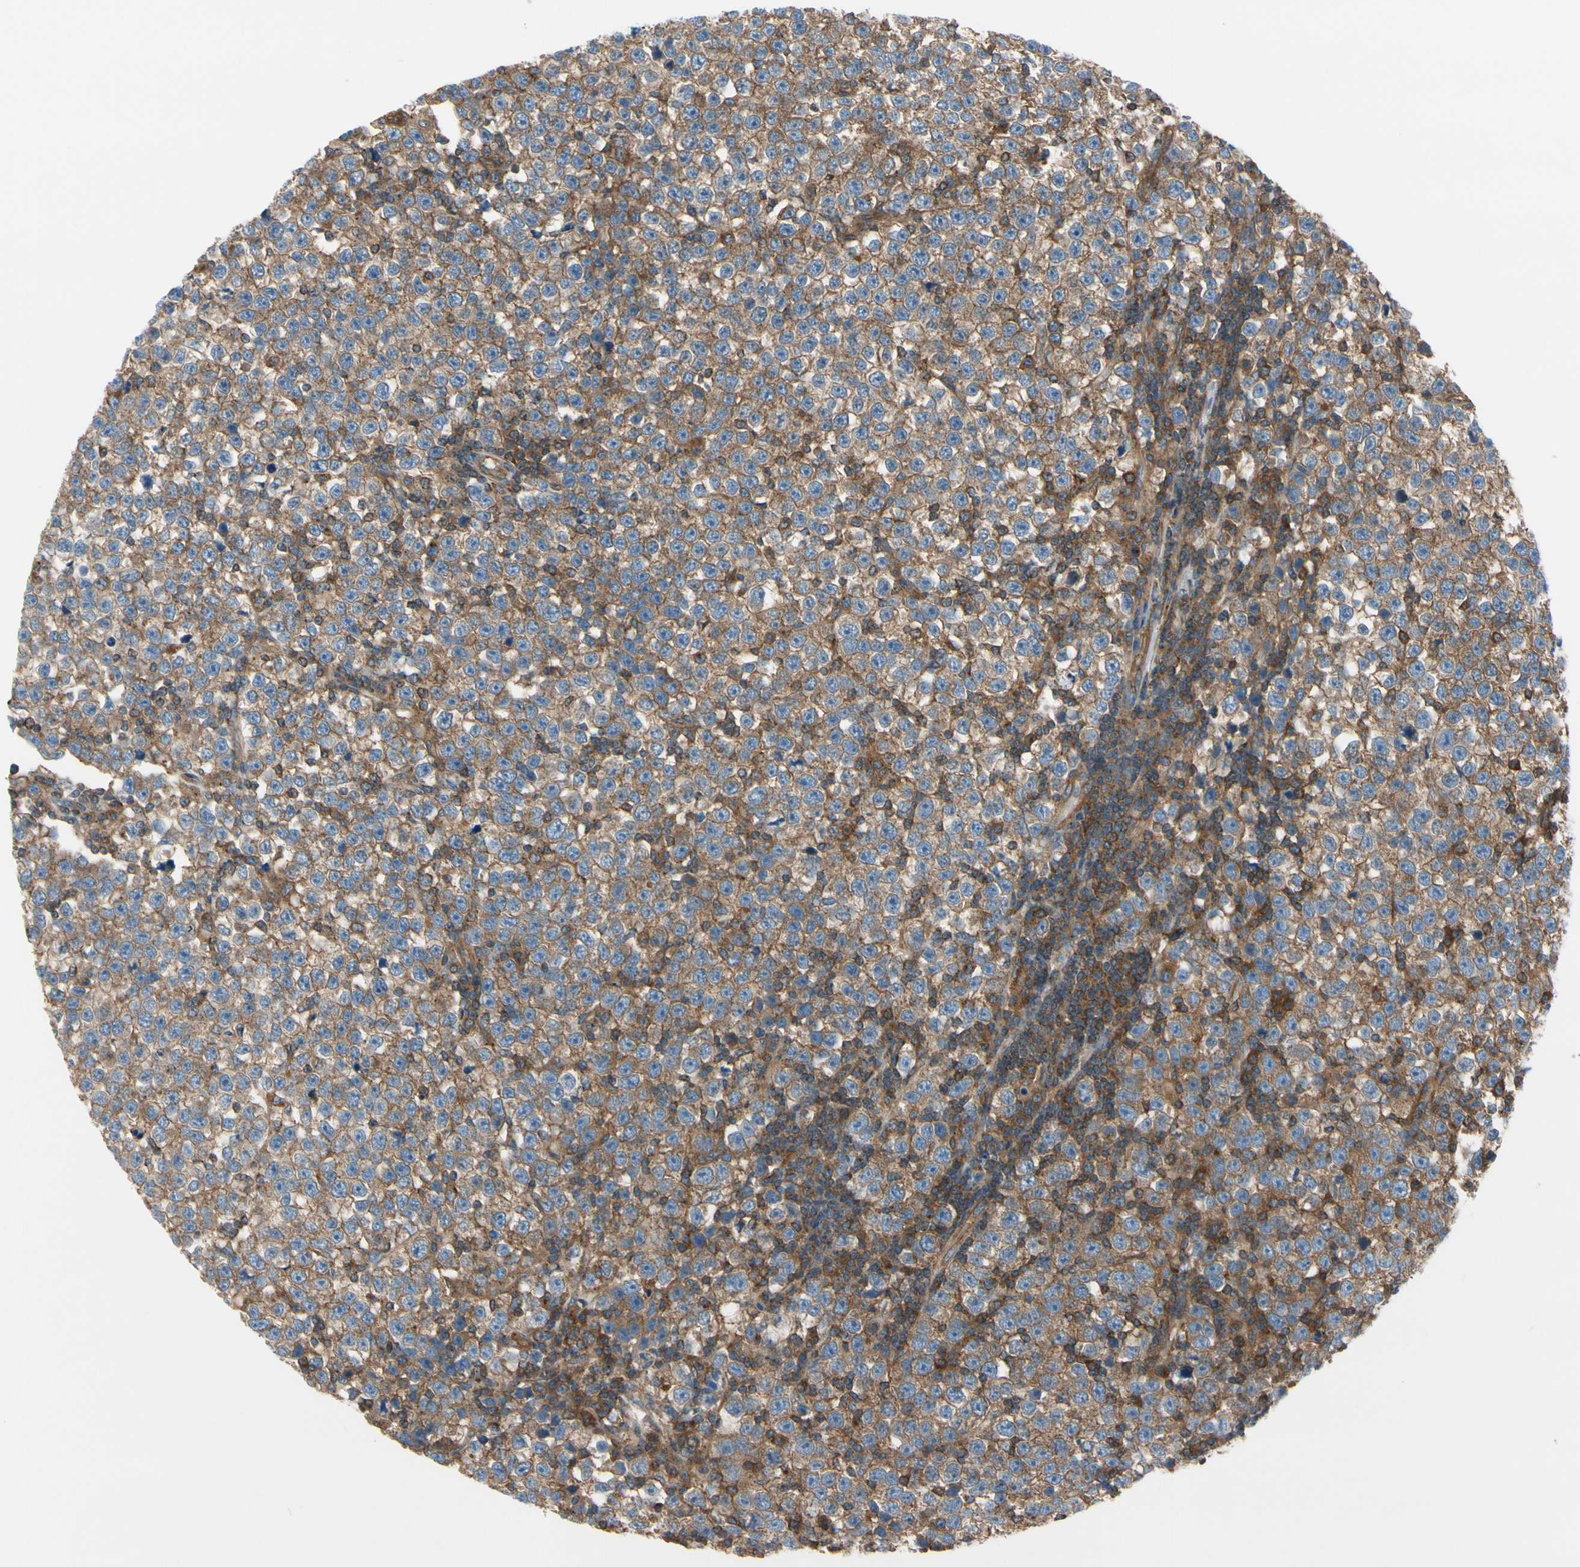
{"staining": {"intensity": "moderate", "quantity": "25%-75%", "location": "cytoplasmic/membranous"}, "tissue": "testis cancer", "cell_type": "Tumor cells", "image_type": "cancer", "snomed": [{"axis": "morphology", "description": "Seminoma, NOS"}, {"axis": "topography", "description": "Testis"}], "caption": "This histopathology image exhibits seminoma (testis) stained with IHC to label a protein in brown. The cytoplasmic/membranous of tumor cells show moderate positivity for the protein. Nuclei are counter-stained blue.", "gene": "EPS15", "patient": {"sex": "male", "age": 43}}